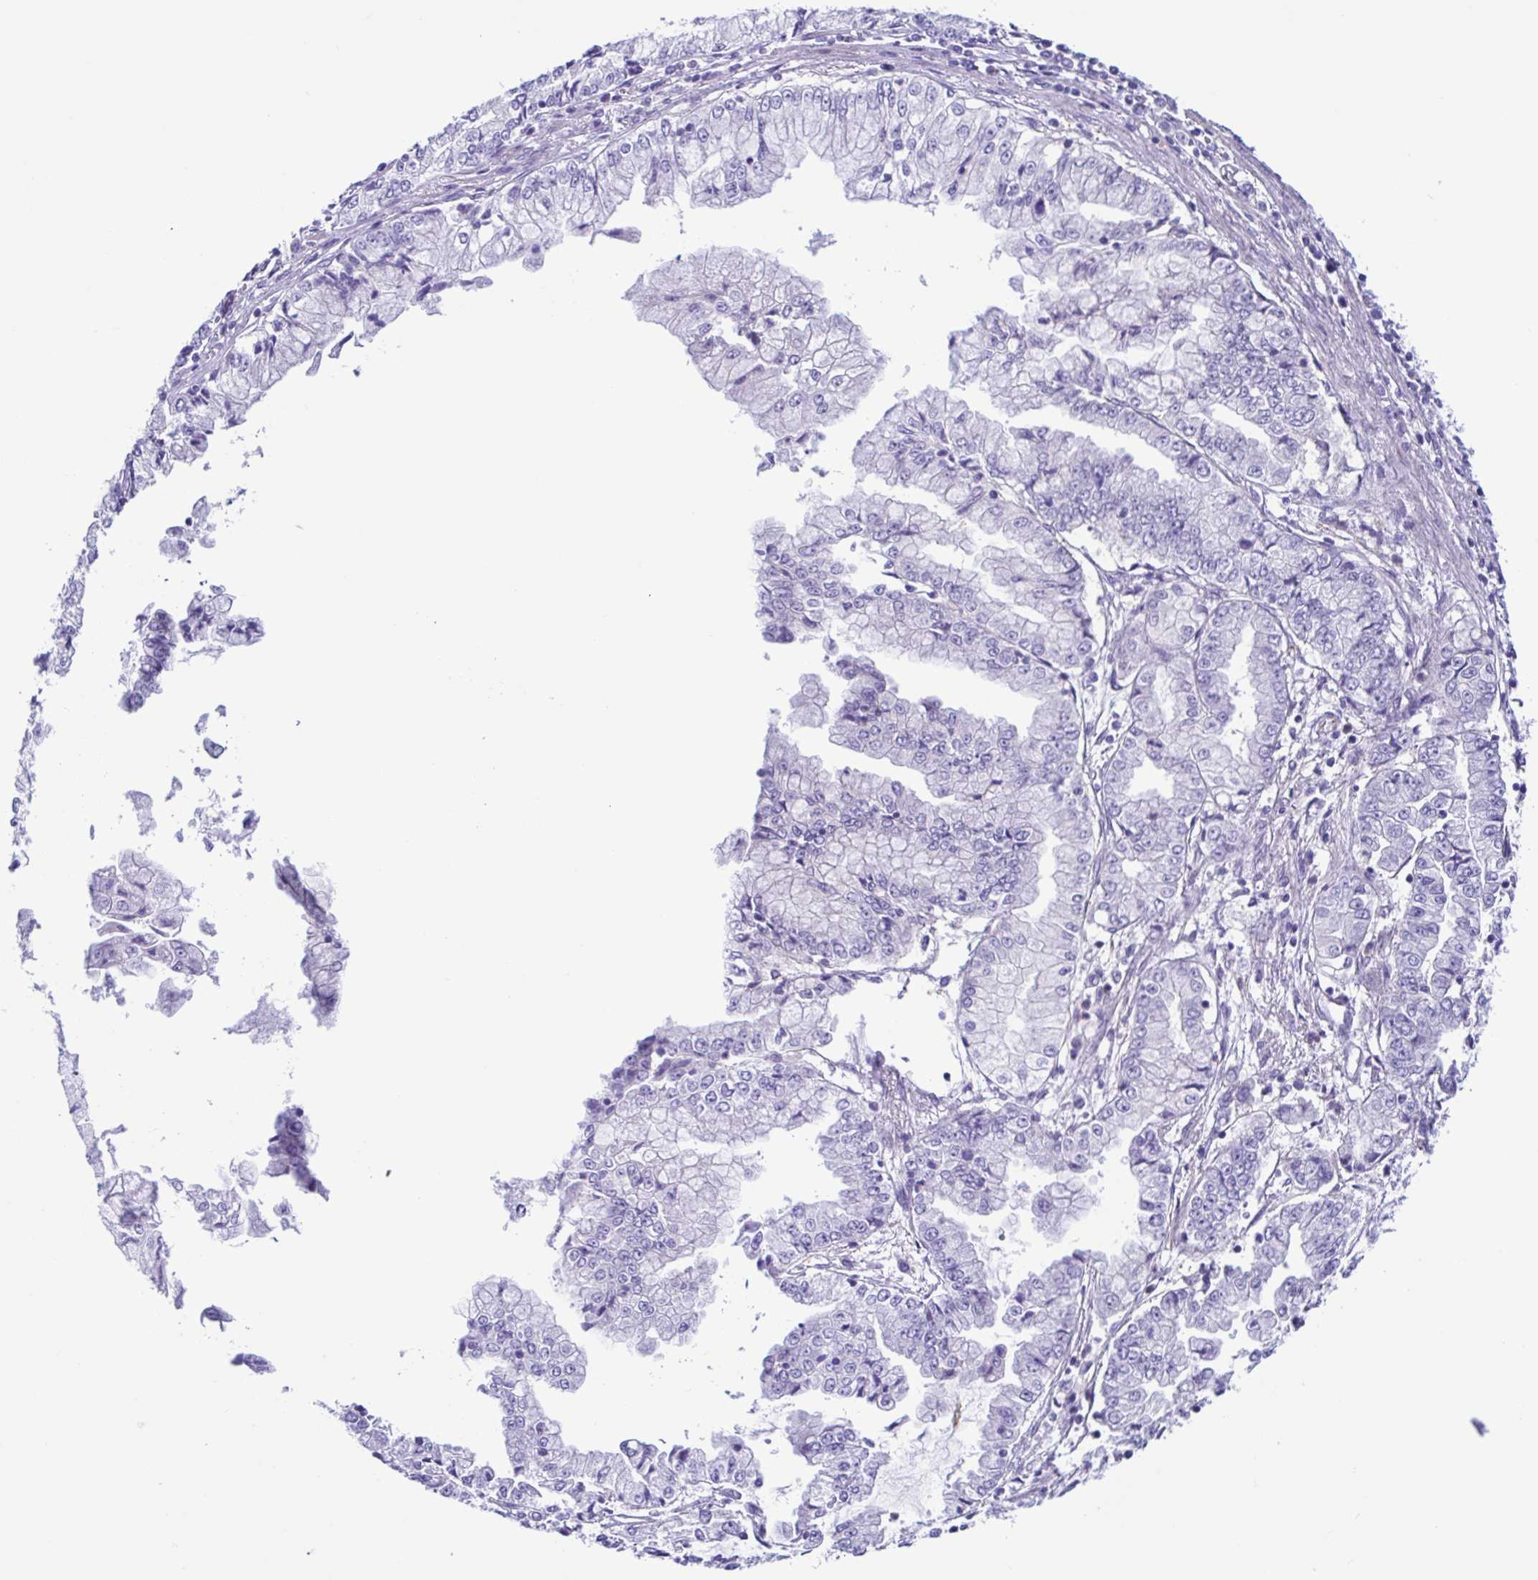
{"staining": {"intensity": "negative", "quantity": "none", "location": "none"}, "tissue": "stomach cancer", "cell_type": "Tumor cells", "image_type": "cancer", "snomed": [{"axis": "morphology", "description": "Adenocarcinoma, NOS"}, {"axis": "topography", "description": "Stomach, upper"}], "caption": "Protein analysis of stomach cancer reveals no significant expression in tumor cells.", "gene": "CYP11B1", "patient": {"sex": "female", "age": 74}}